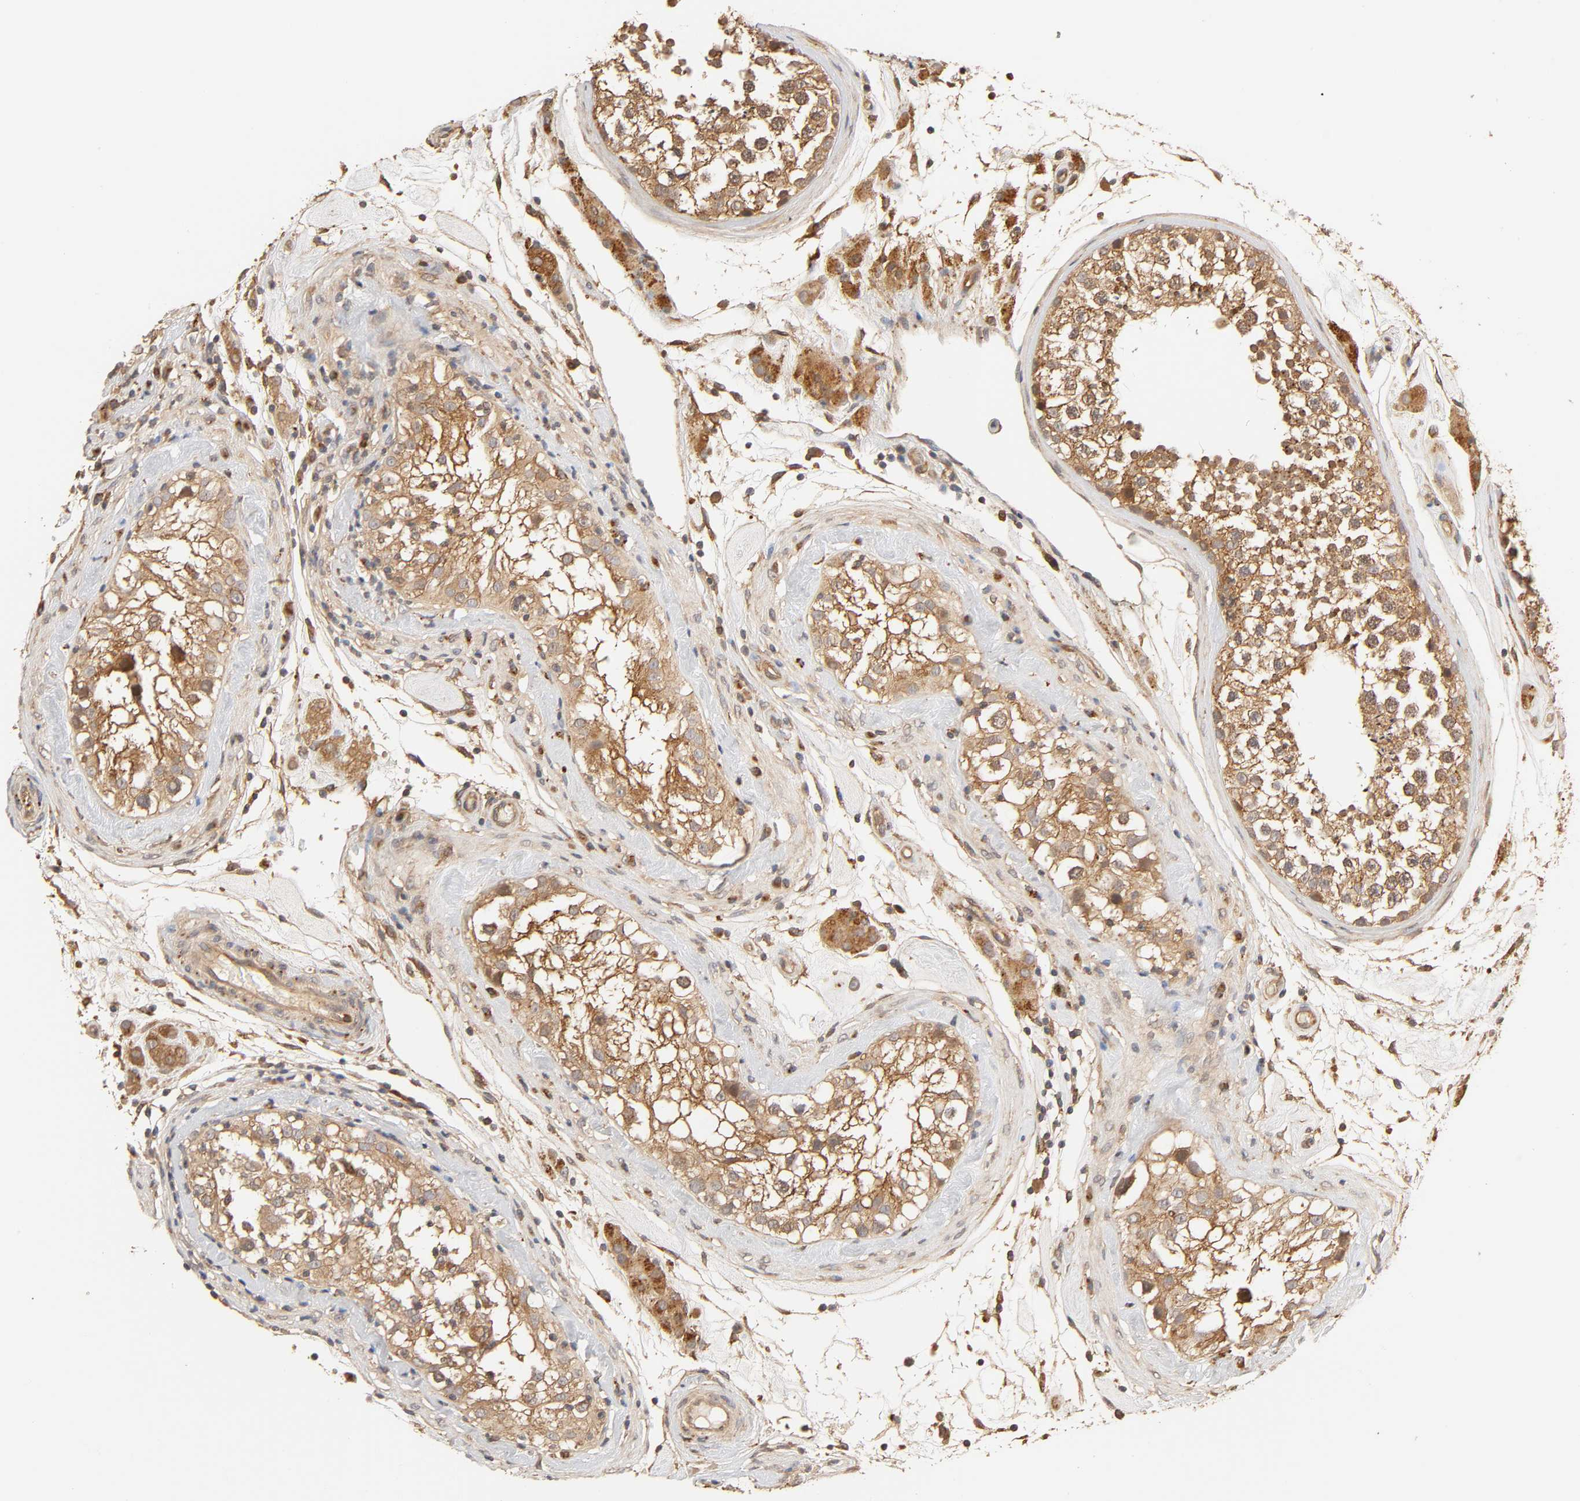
{"staining": {"intensity": "moderate", "quantity": ">75%", "location": "cytoplasmic/membranous"}, "tissue": "testis", "cell_type": "Cells in seminiferous ducts", "image_type": "normal", "snomed": [{"axis": "morphology", "description": "Normal tissue, NOS"}, {"axis": "topography", "description": "Testis"}], "caption": "A histopathology image showing moderate cytoplasmic/membranous positivity in approximately >75% of cells in seminiferous ducts in unremarkable testis, as visualized by brown immunohistochemical staining.", "gene": "EPS8", "patient": {"sex": "male", "age": 46}}